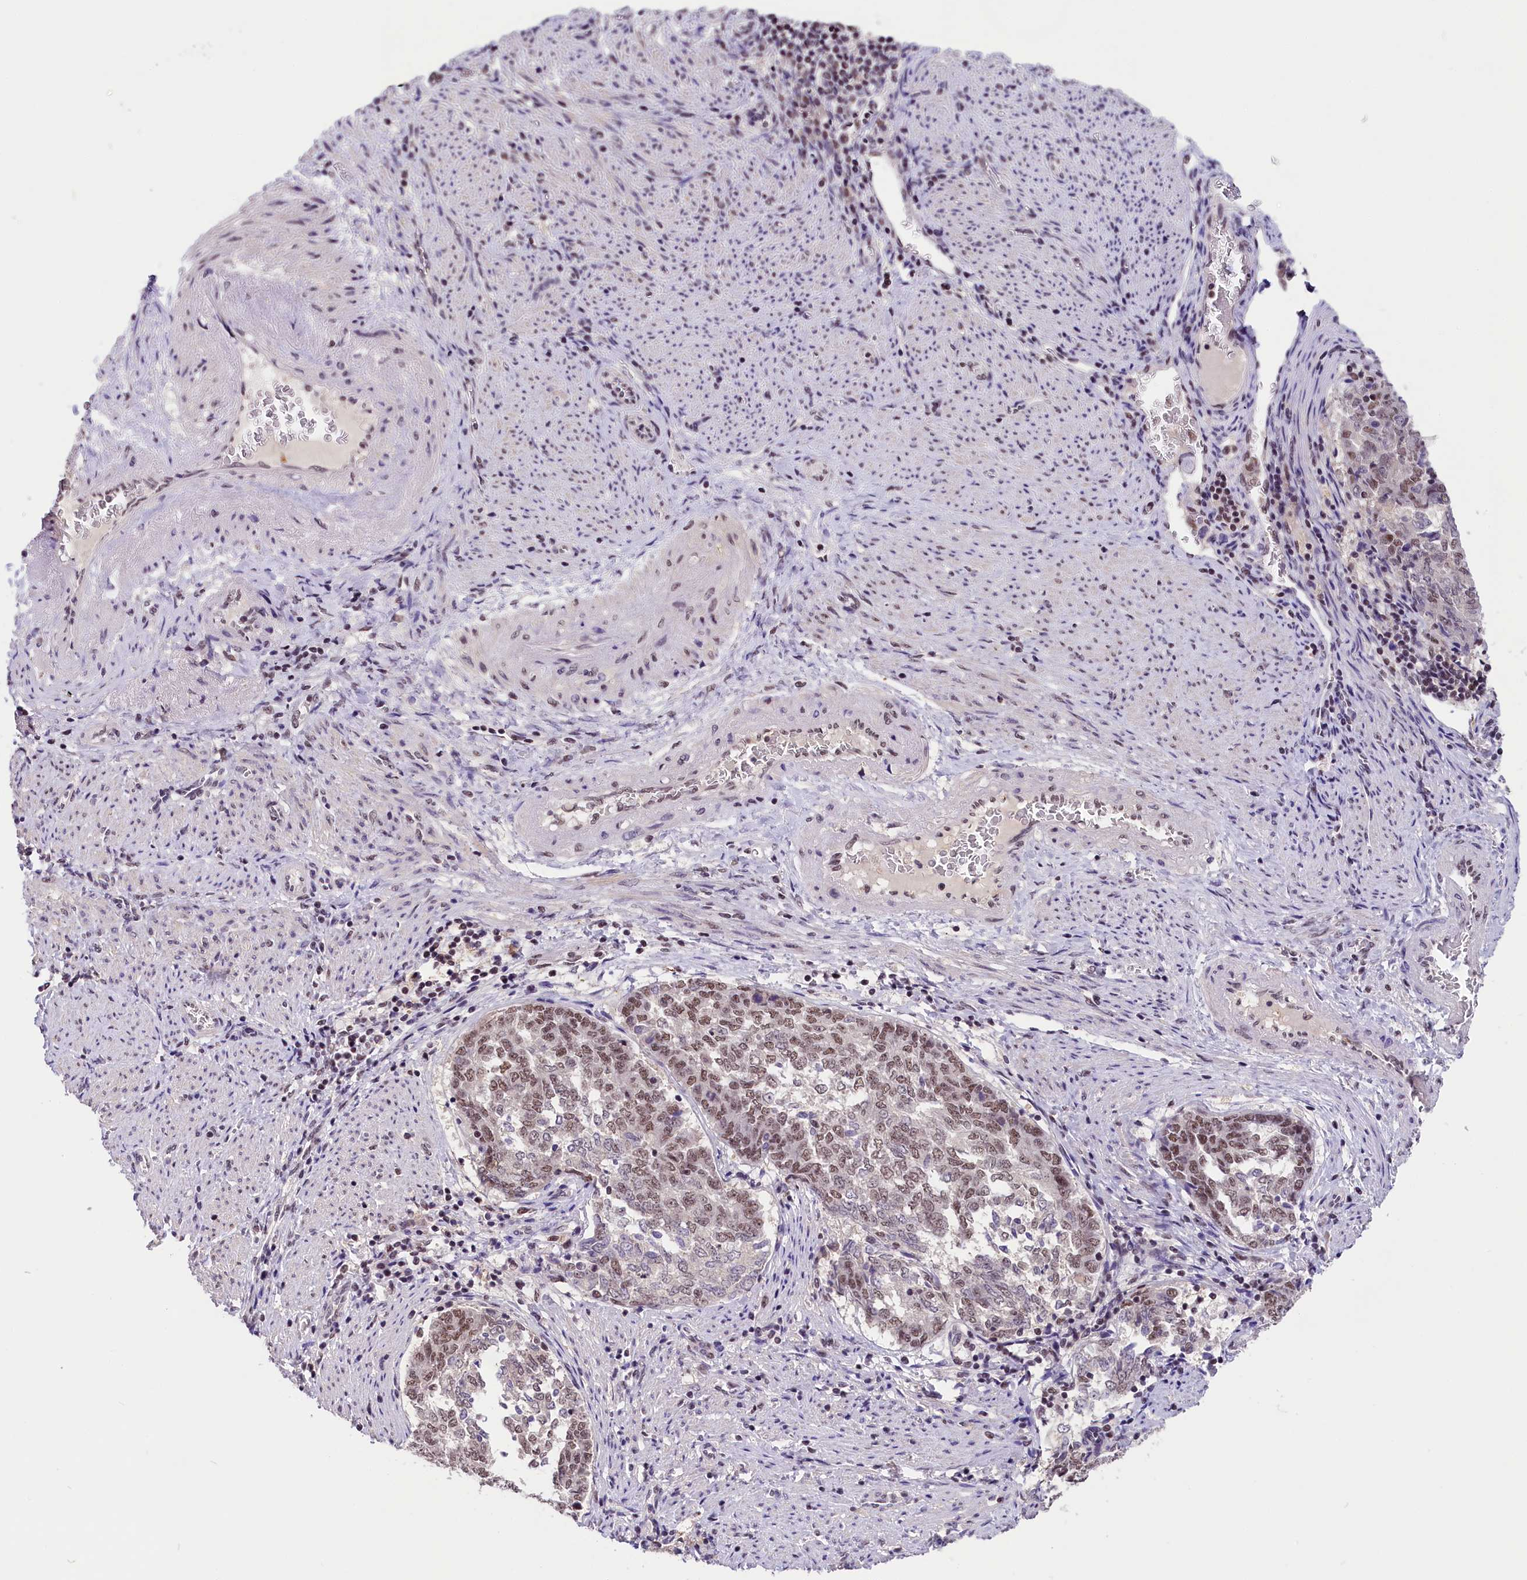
{"staining": {"intensity": "moderate", "quantity": ">75%", "location": "nuclear"}, "tissue": "endometrial cancer", "cell_type": "Tumor cells", "image_type": "cancer", "snomed": [{"axis": "morphology", "description": "Adenocarcinoma, NOS"}, {"axis": "topography", "description": "Endometrium"}], "caption": "About >75% of tumor cells in endometrial adenocarcinoma reveal moderate nuclear protein staining as visualized by brown immunohistochemical staining.", "gene": "ZC3H4", "patient": {"sex": "female", "age": 80}}